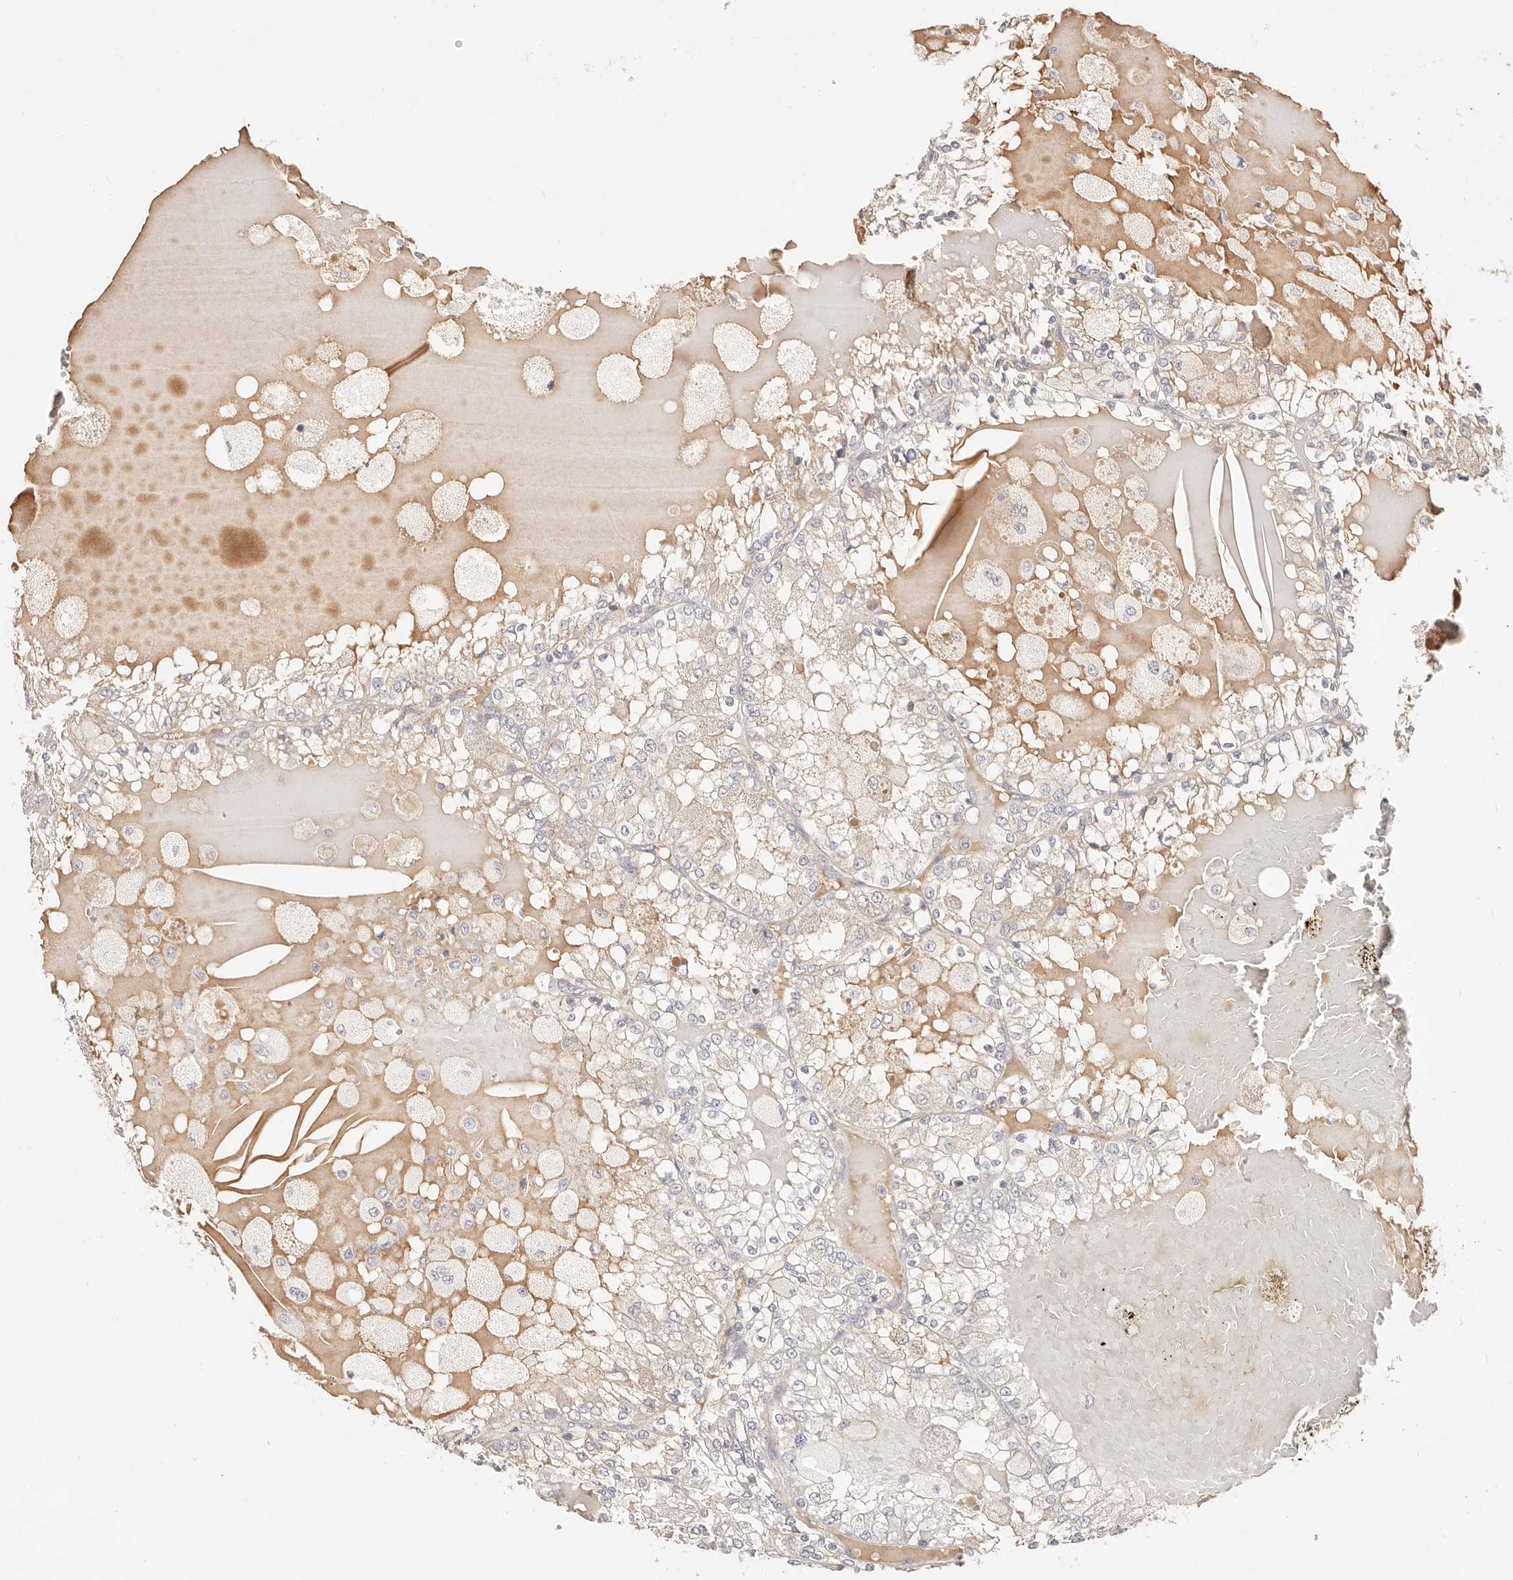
{"staining": {"intensity": "weak", "quantity": "<25%", "location": "cytoplasmic/membranous"}, "tissue": "renal cancer", "cell_type": "Tumor cells", "image_type": "cancer", "snomed": [{"axis": "morphology", "description": "Adenocarcinoma, NOS"}, {"axis": "topography", "description": "Kidney"}], "caption": "The image displays no significant staining in tumor cells of renal cancer (adenocarcinoma).", "gene": "CXADR", "patient": {"sex": "female", "age": 56}}